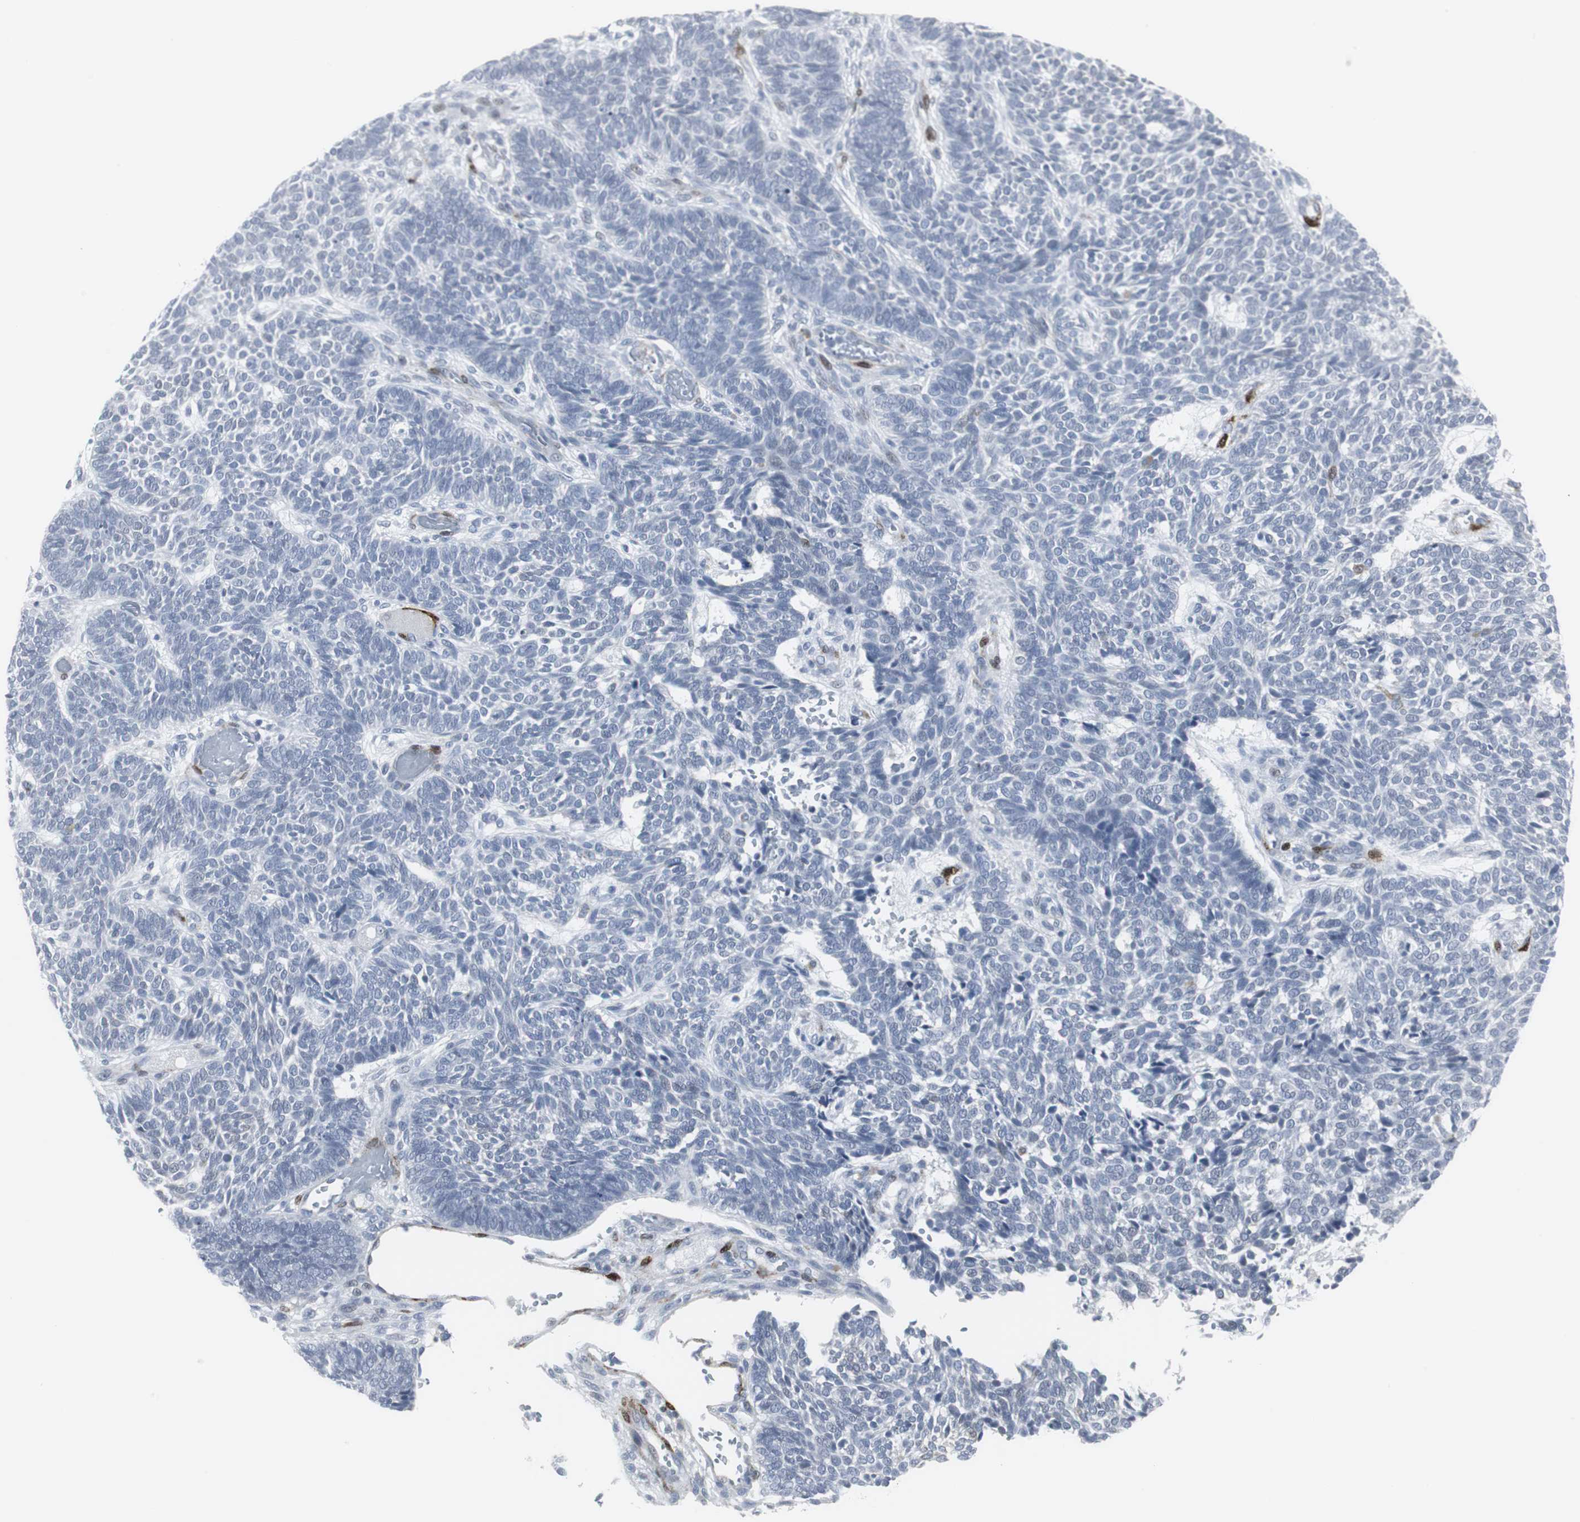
{"staining": {"intensity": "negative", "quantity": "none", "location": "none"}, "tissue": "skin cancer", "cell_type": "Tumor cells", "image_type": "cancer", "snomed": [{"axis": "morphology", "description": "Normal tissue, NOS"}, {"axis": "morphology", "description": "Basal cell carcinoma"}, {"axis": "topography", "description": "Skin"}], "caption": "Immunohistochemistry (IHC) image of skin basal cell carcinoma stained for a protein (brown), which reveals no staining in tumor cells. Nuclei are stained in blue.", "gene": "PPP1R14A", "patient": {"sex": "male", "age": 87}}